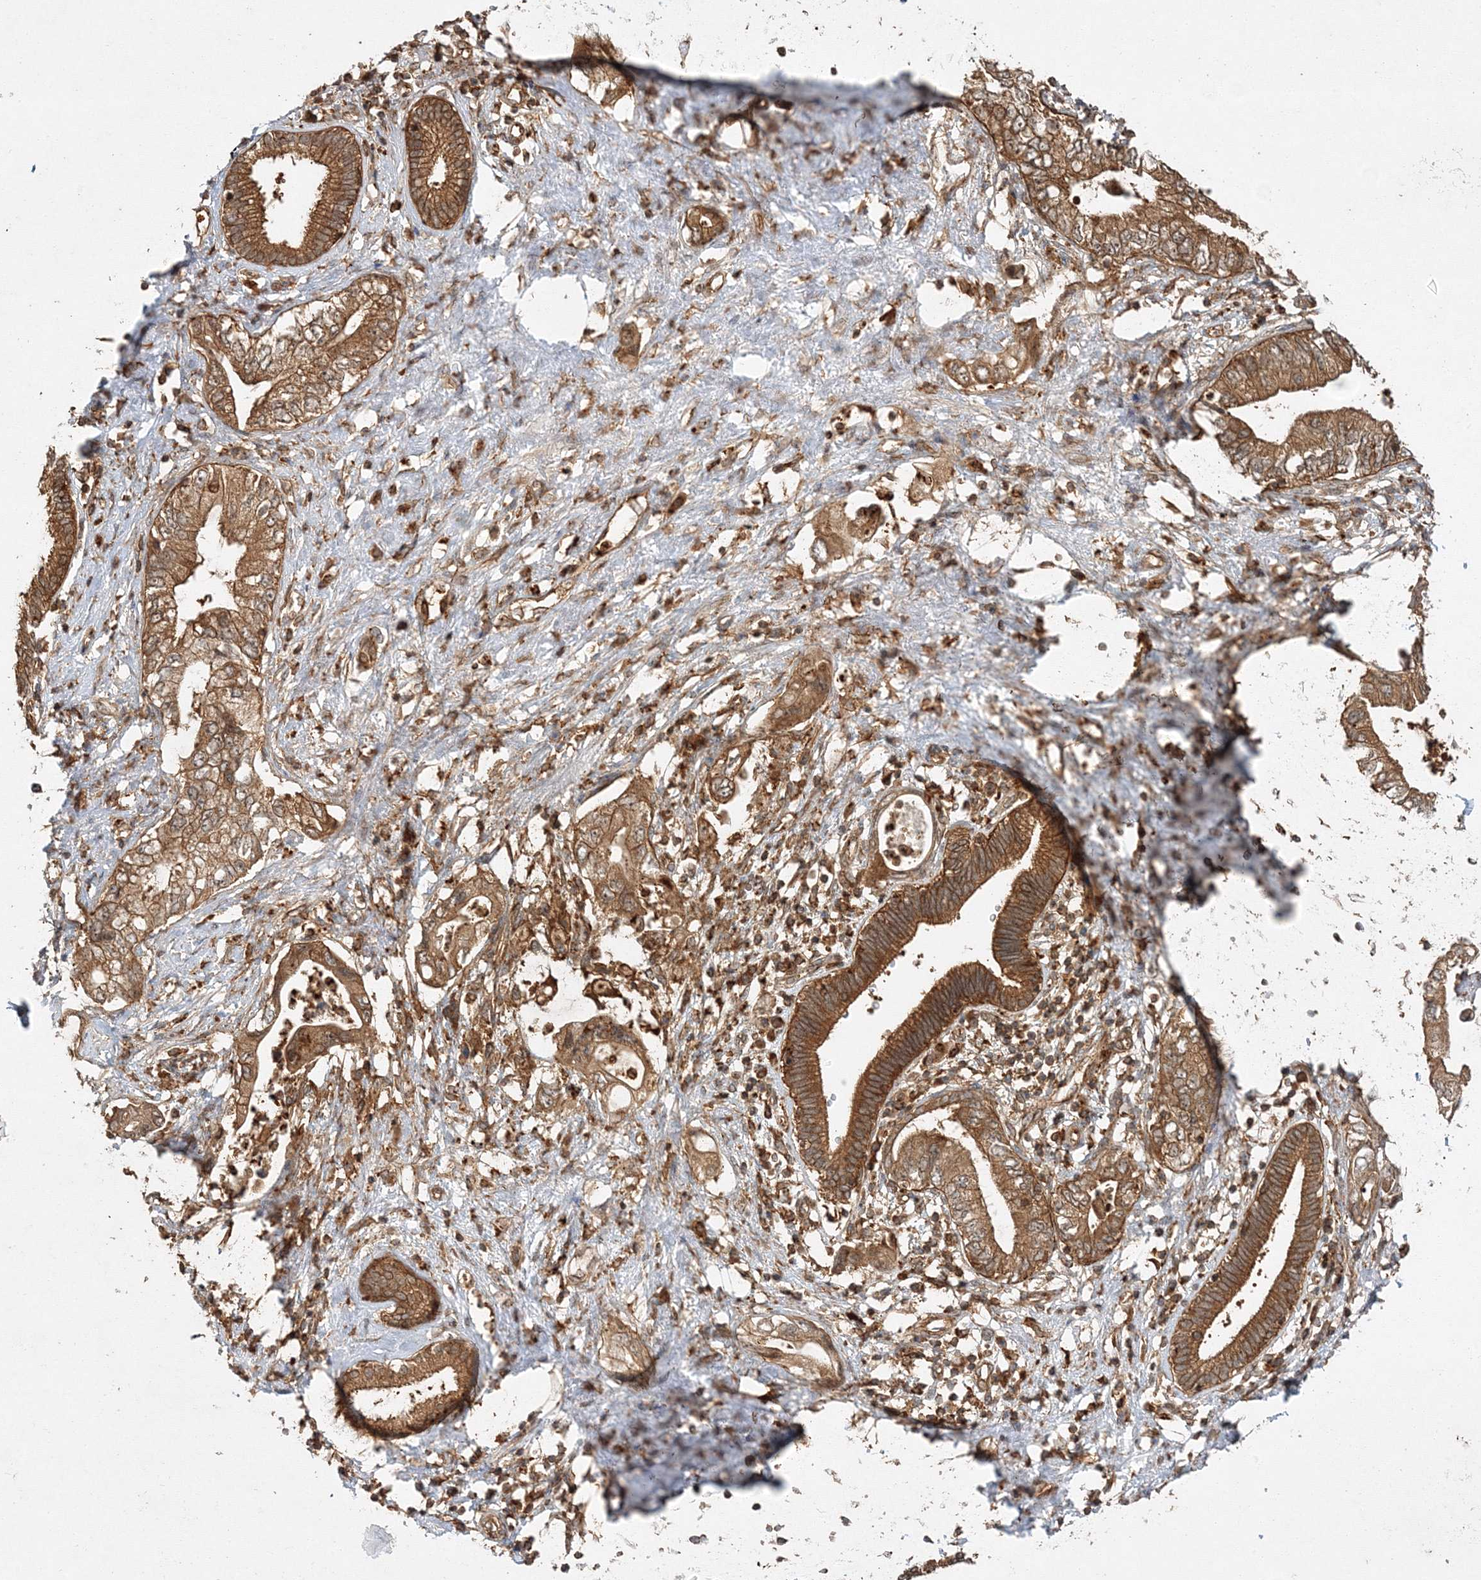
{"staining": {"intensity": "moderate", "quantity": ">75%", "location": "cytoplasmic/membranous"}, "tissue": "pancreatic cancer", "cell_type": "Tumor cells", "image_type": "cancer", "snomed": [{"axis": "morphology", "description": "Adenocarcinoma, NOS"}, {"axis": "topography", "description": "Pancreas"}], "caption": "IHC histopathology image of neoplastic tissue: pancreatic cancer (adenocarcinoma) stained using IHC reveals medium levels of moderate protein expression localized specifically in the cytoplasmic/membranous of tumor cells, appearing as a cytoplasmic/membranous brown color.", "gene": "WDR37", "patient": {"sex": "female", "age": 73}}